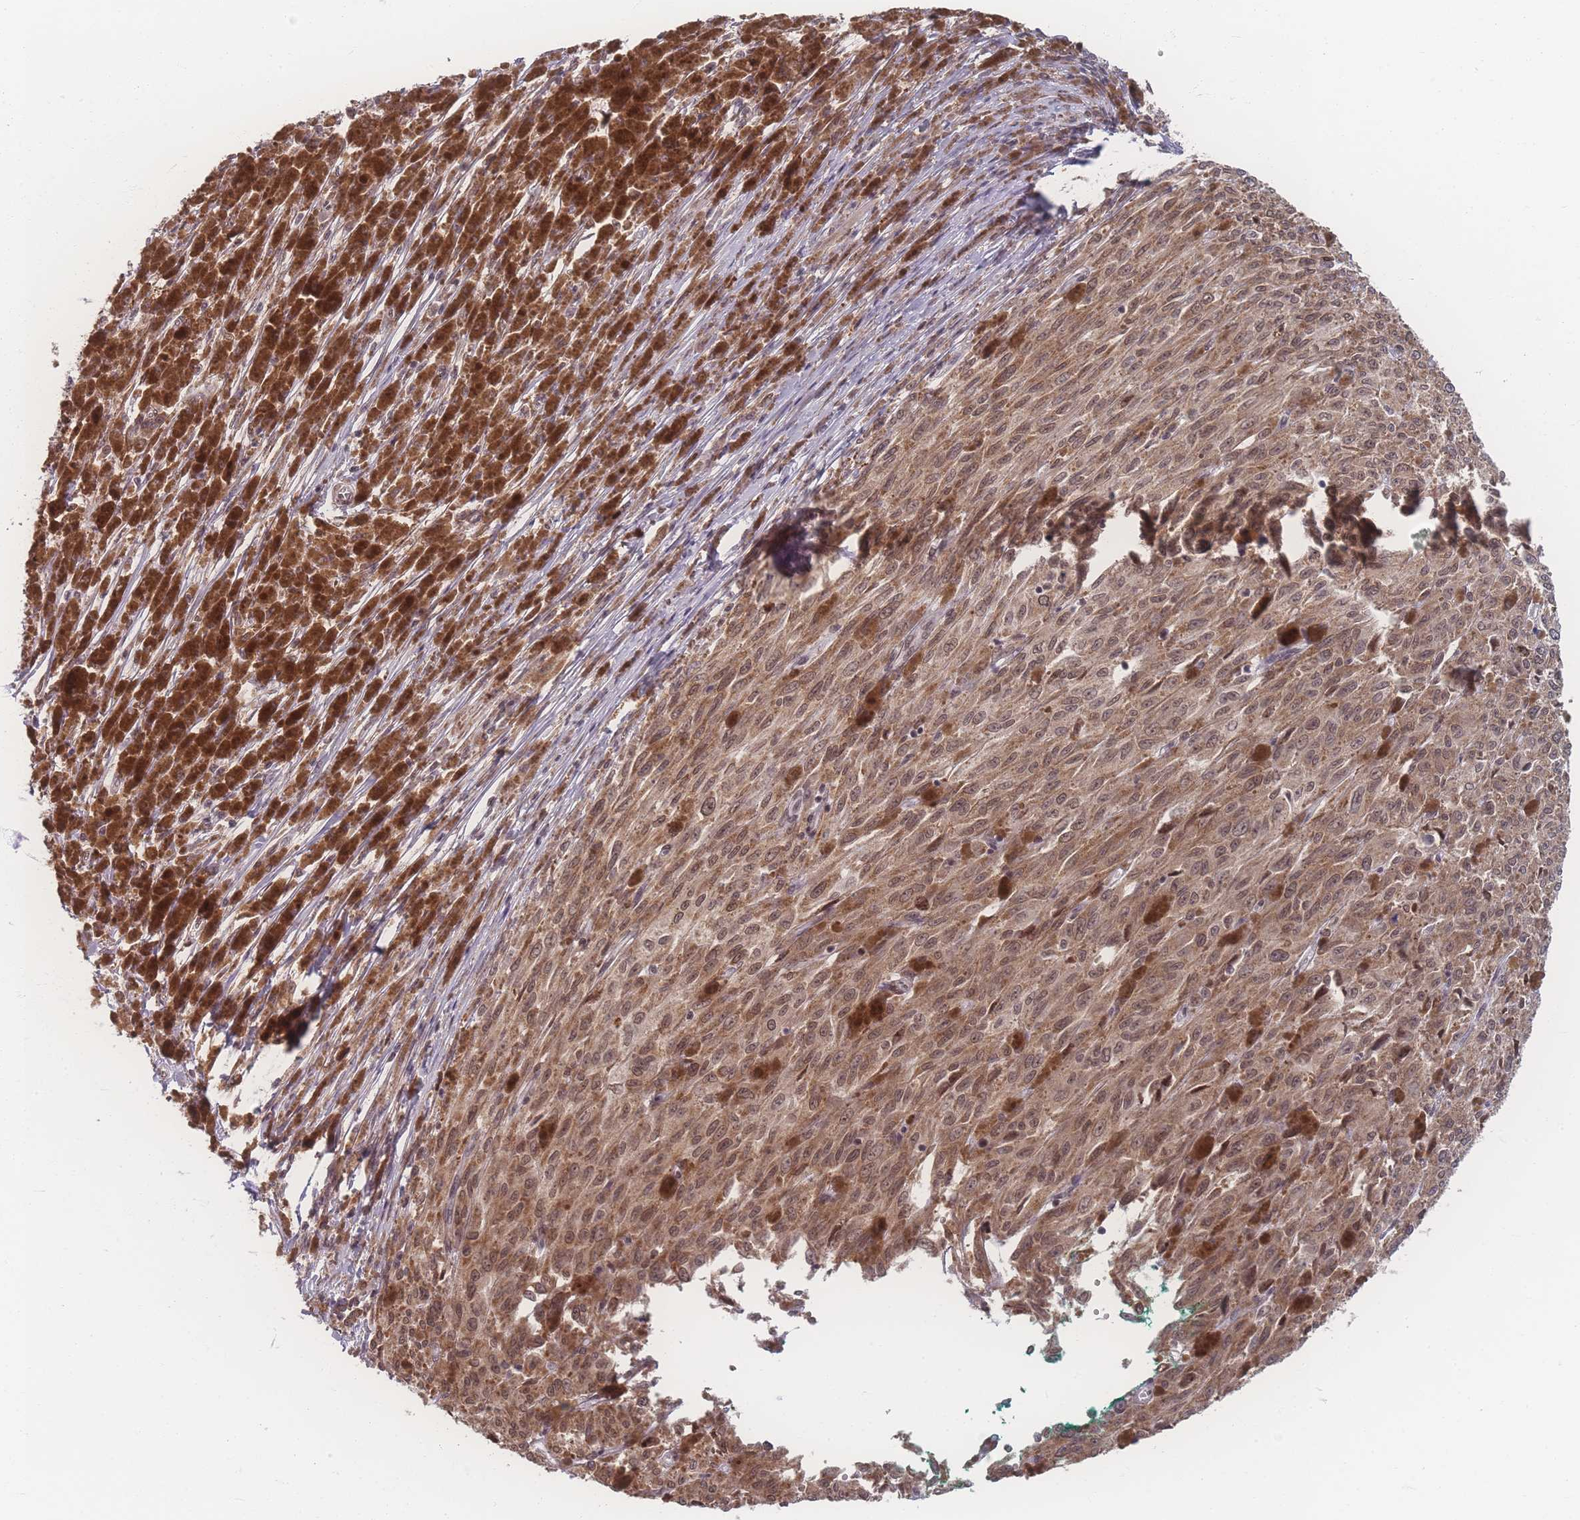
{"staining": {"intensity": "moderate", "quantity": ">75%", "location": "cytoplasmic/membranous,nuclear"}, "tissue": "melanoma", "cell_type": "Tumor cells", "image_type": "cancer", "snomed": [{"axis": "morphology", "description": "Malignant melanoma, NOS"}, {"axis": "topography", "description": "Skin"}], "caption": "Immunohistochemistry (IHC) (DAB) staining of malignant melanoma displays moderate cytoplasmic/membranous and nuclear protein positivity in approximately >75% of tumor cells.", "gene": "ZC3H13", "patient": {"sex": "female", "age": 52}}